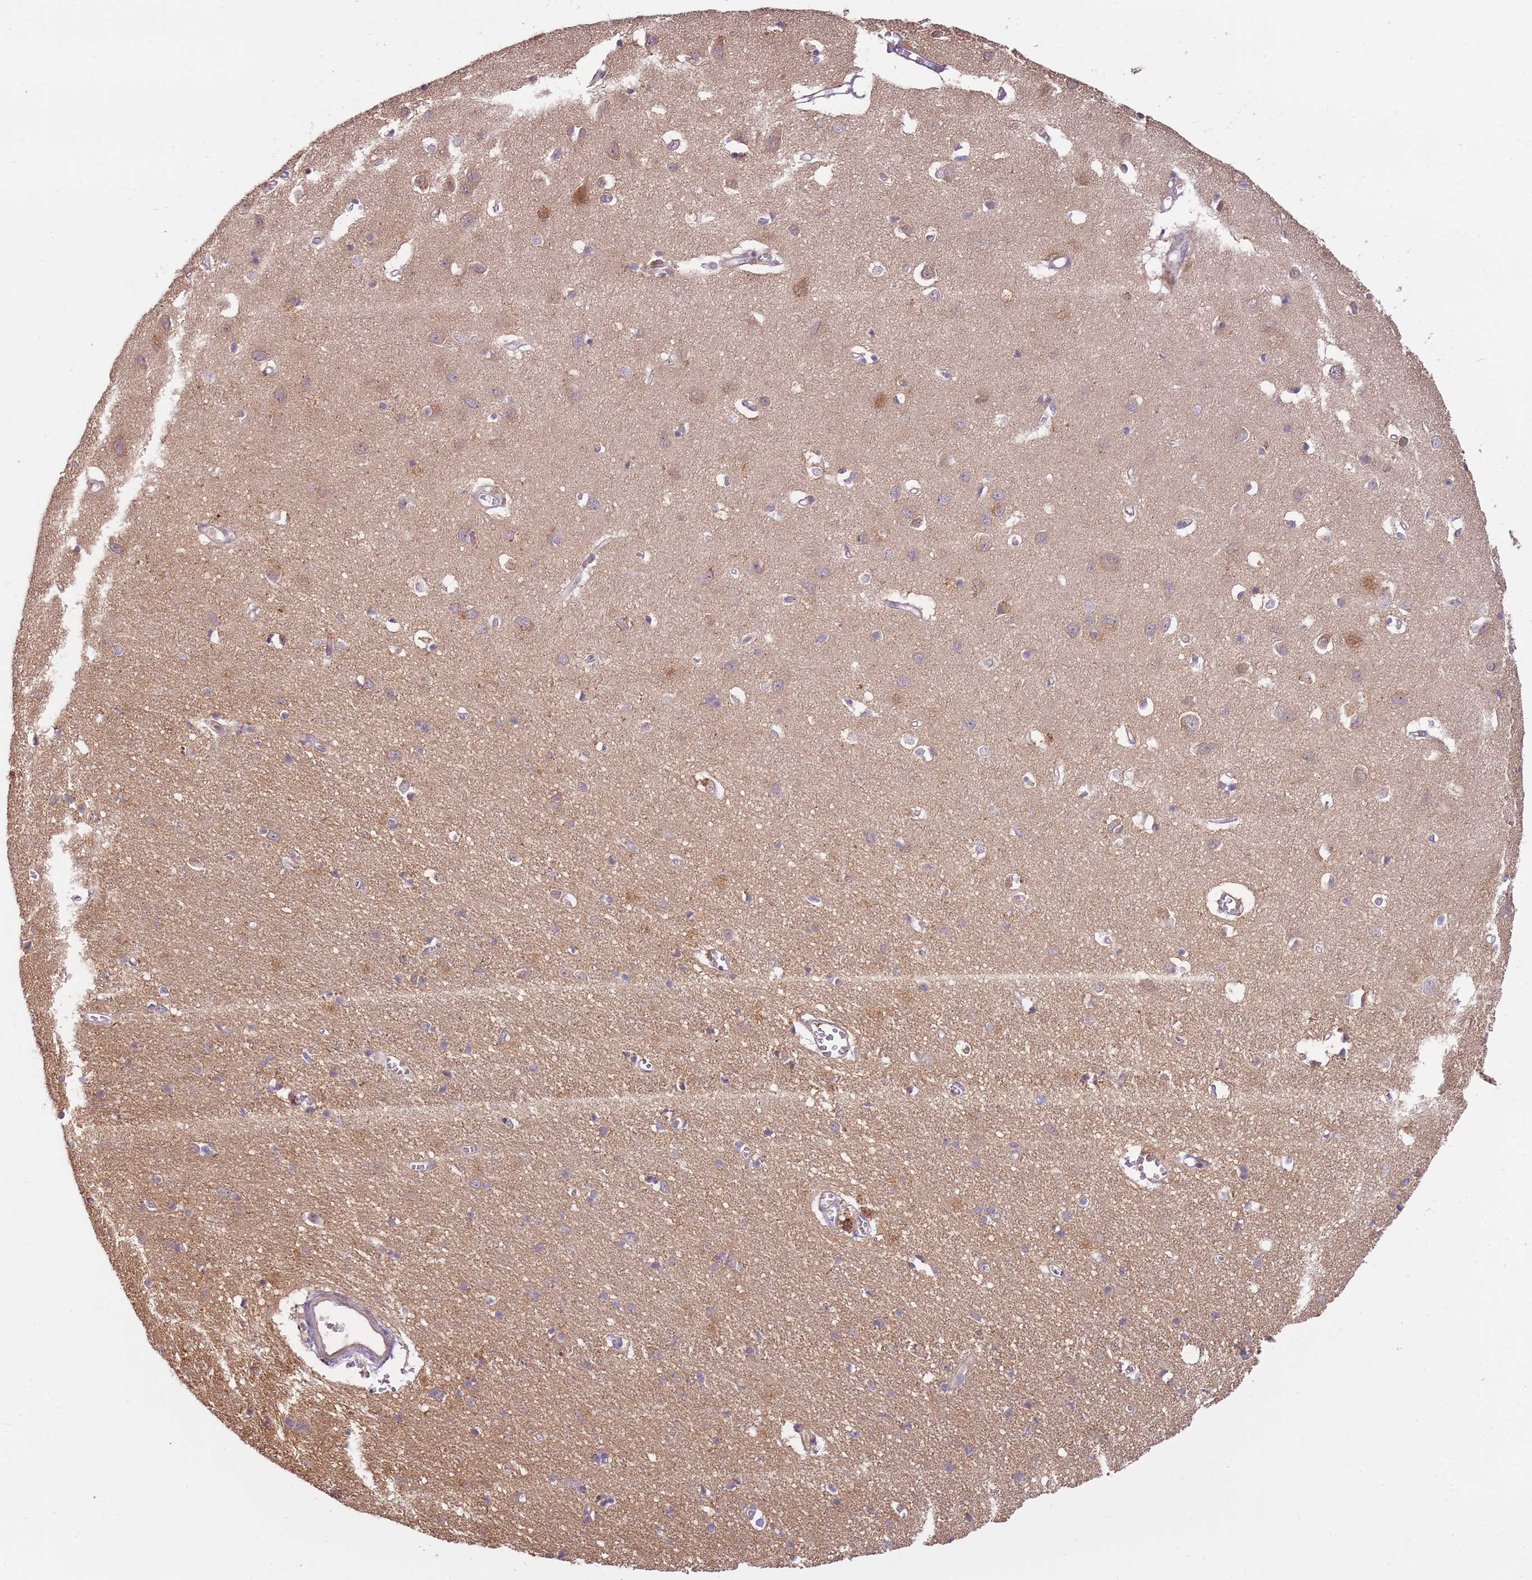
{"staining": {"intensity": "weak", "quantity": "<25%", "location": "cytoplasmic/membranous"}, "tissue": "cerebral cortex", "cell_type": "Endothelial cells", "image_type": "normal", "snomed": [{"axis": "morphology", "description": "Normal tissue, NOS"}, {"axis": "topography", "description": "Cerebral cortex"}], "caption": "Endothelial cells show no significant protein expression in normal cerebral cortex. (Stains: DAB IHC with hematoxylin counter stain, Microscopy: brightfield microscopy at high magnification).", "gene": "ARHGAP5", "patient": {"sex": "female", "age": 64}}